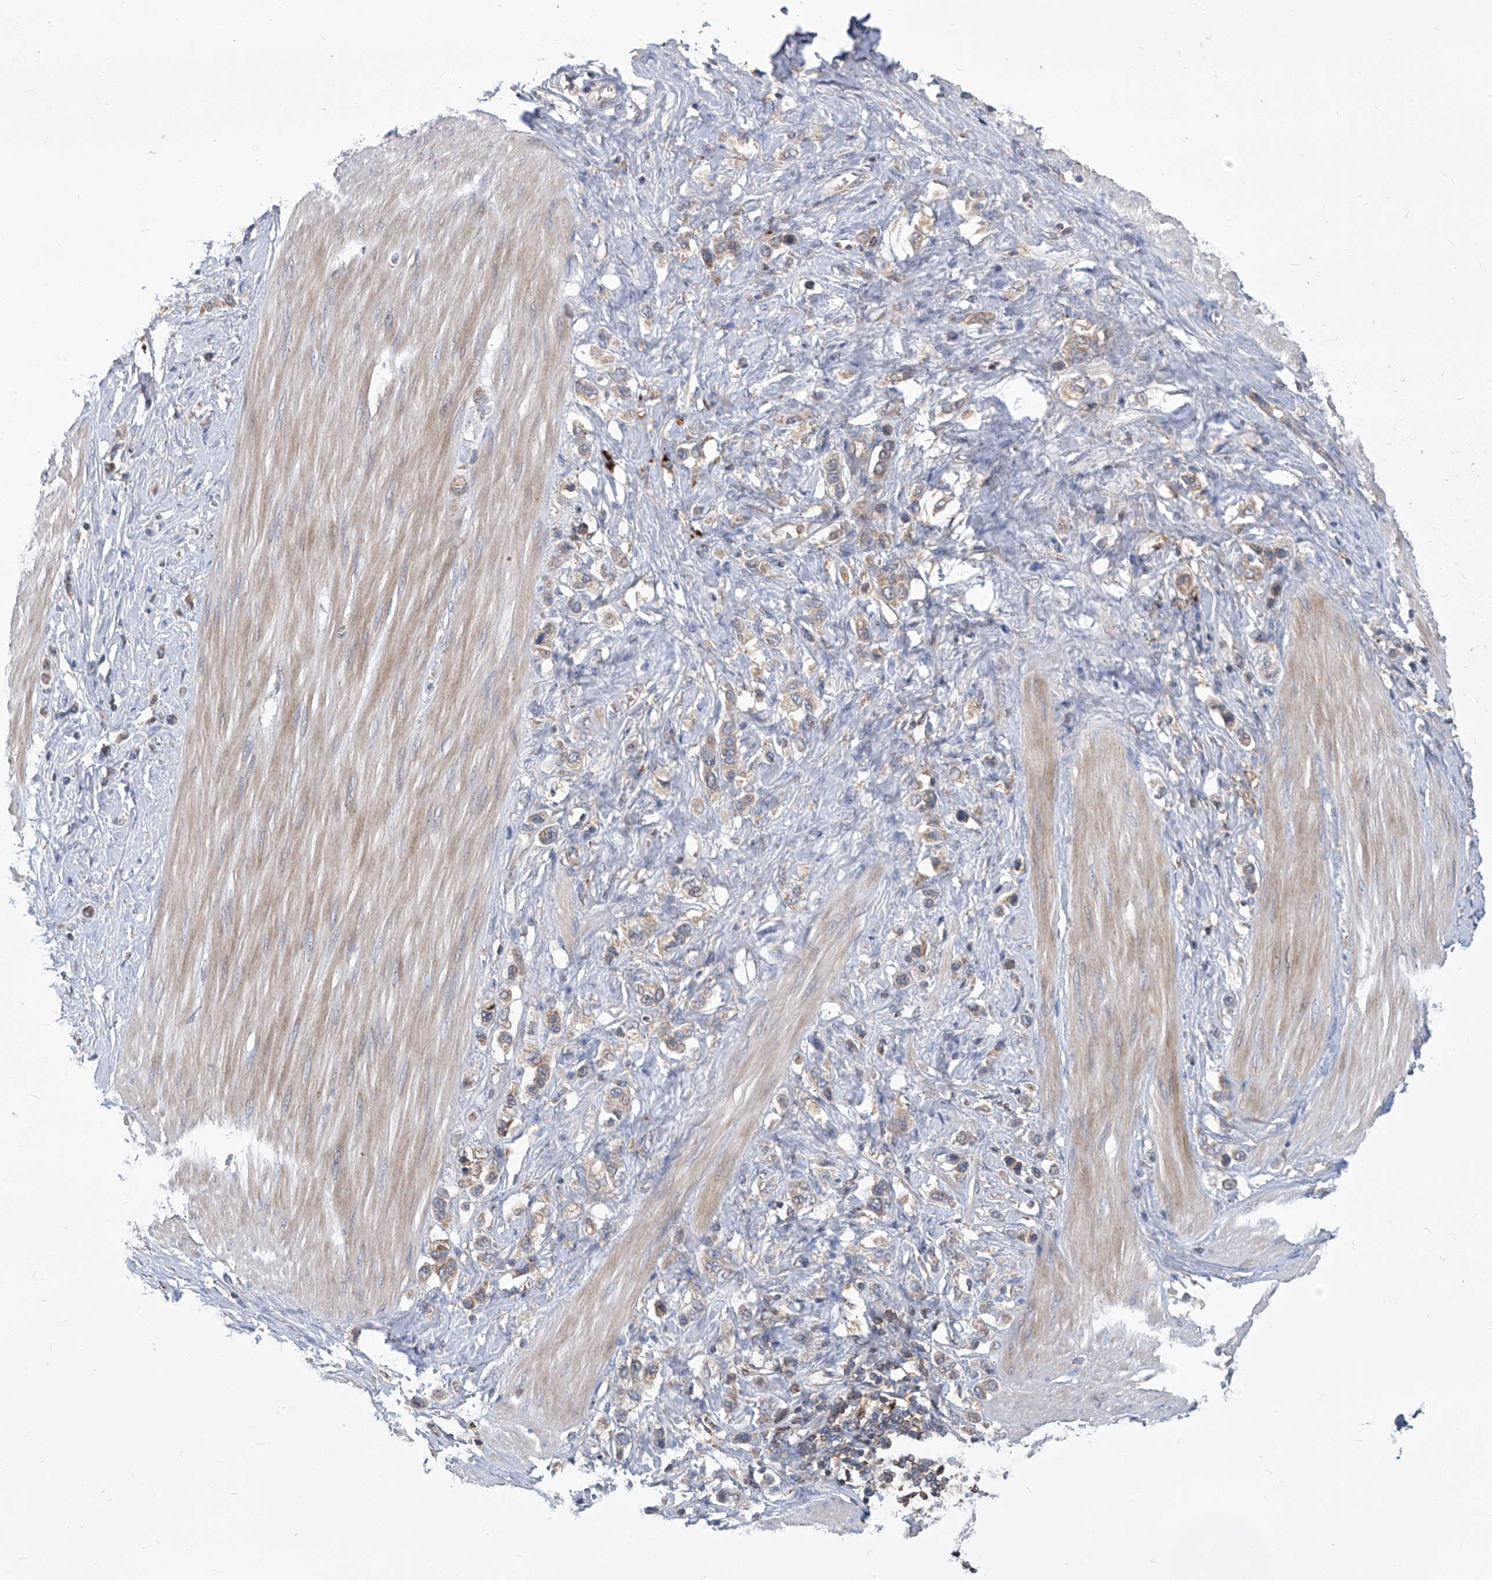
{"staining": {"intensity": "weak", "quantity": "25%-75%", "location": "cytoplasmic/membranous"}, "tissue": "stomach cancer", "cell_type": "Tumor cells", "image_type": "cancer", "snomed": [{"axis": "morphology", "description": "Adenocarcinoma, NOS"}, {"axis": "topography", "description": "Stomach"}], "caption": "An IHC histopathology image of neoplastic tissue is shown. Protein staining in brown labels weak cytoplasmic/membranous positivity in stomach cancer within tumor cells. Using DAB (3,3'-diaminobenzidine) (brown) and hematoxylin (blue) stains, captured at high magnification using brightfield microscopy.", "gene": "TNFRSF13B", "patient": {"sex": "female", "age": 65}}